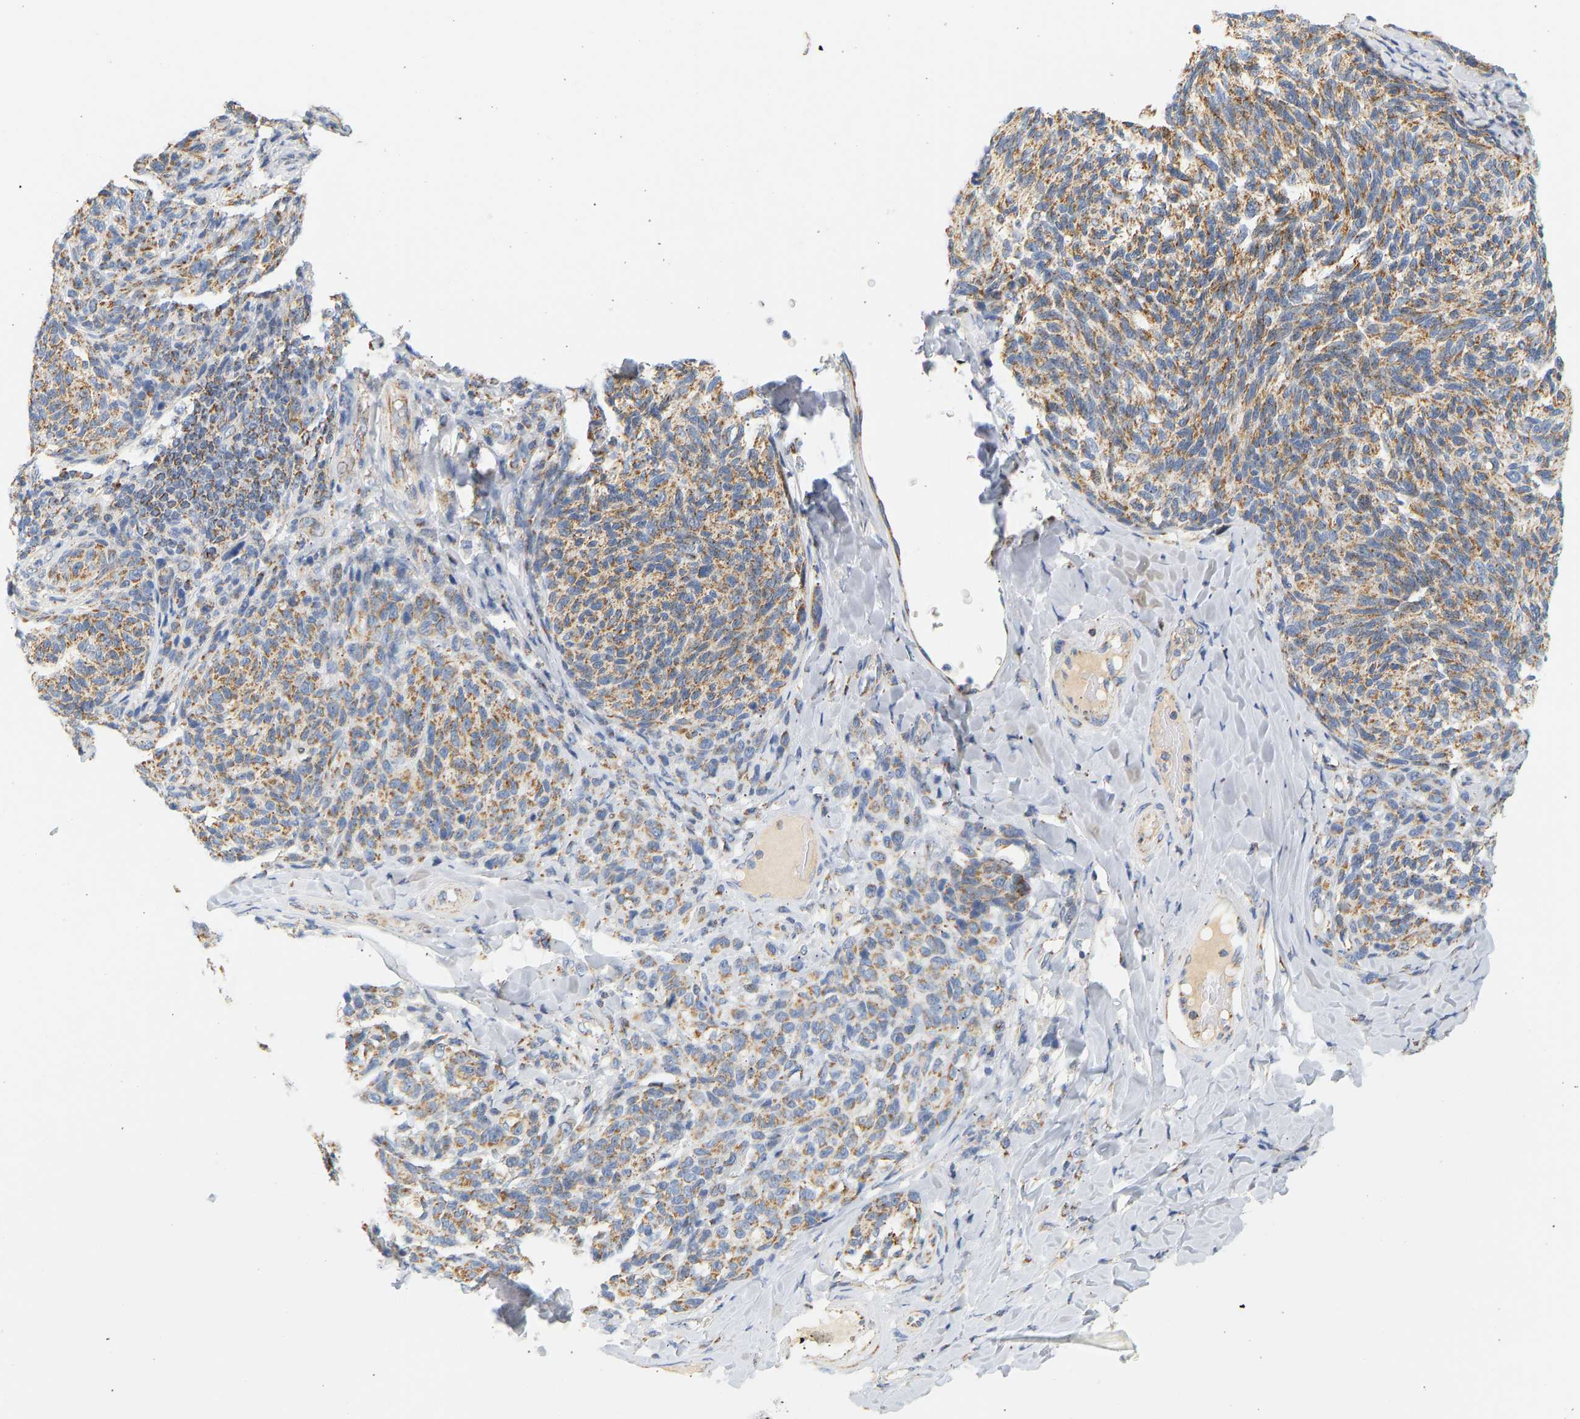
{"staining": {"intensity": "moderate", "quantity": ">75%", "location": "cytoplasmic/membranous"}, "tissue": "melanoma", "cell_type": "Tumor cells", "image_type": "cancer", "snomed": [{"axis": "morphology", "description": "Malignant melanoma, NOS"}, {"axis": "topography", "description": "Skin"}], "caption": "Protein expression analysis of human melanoma reveals moderate cytoplasmic/membranous positivity in approximately >75% of tumor cells.", "gene": "GRPEL2", "patient": {"sex": "female", "age": 73}}